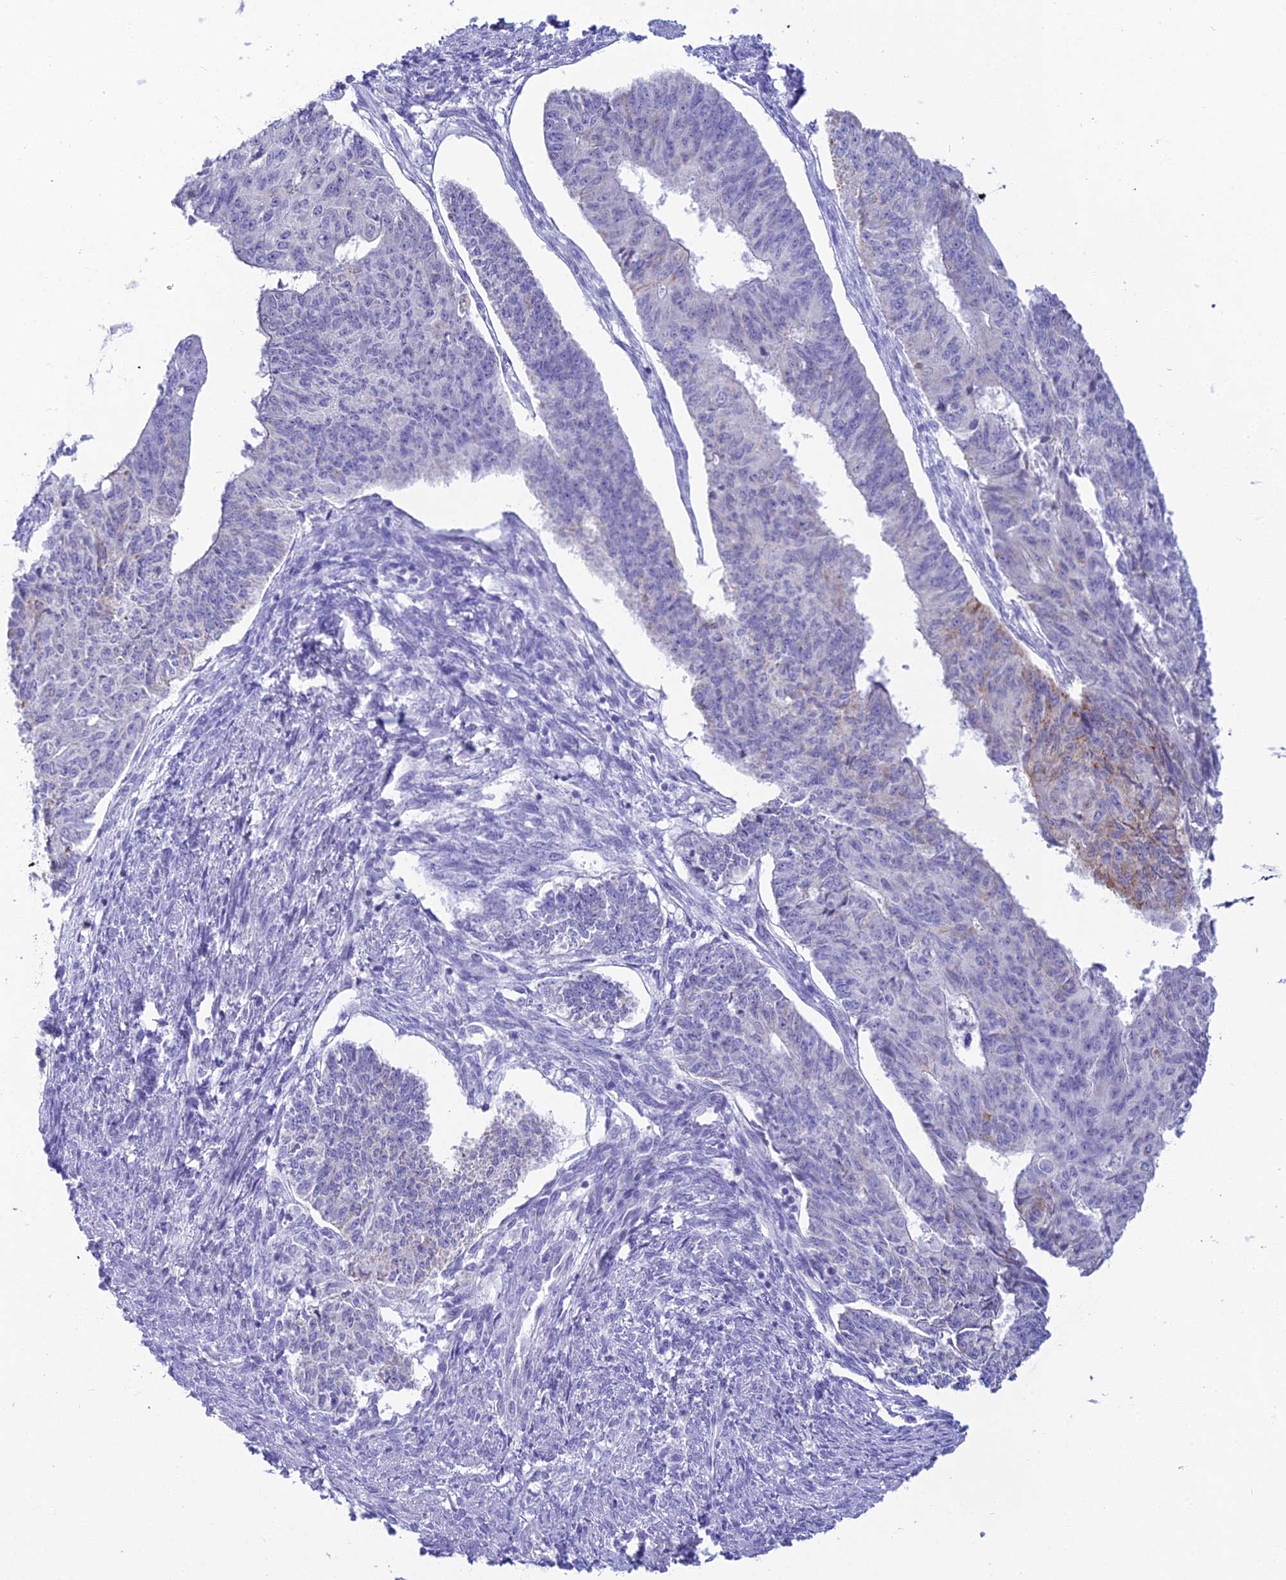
{"staining": {"intensity": "moderate", "quantity": "<25%", "location": "cytoplasmic/membranous"}, "tissue": "endometrial cancer", "cell_type": "Tumor cells", "image_type": "cancer", "snomed": [{"axis": "morphology", "description": "Adenocarcinoma, NOS"}, {"axis": "topography", "description": "Endometrium"}], "caption": "Endometrial cancer was stained to show a protein in brown. There is low levels of moderate cytoplasmic/membranous positivity in approximately <25% of tumor cells.", "gene": "CGB2", "patient": {"sex": "female", "age": 32}}